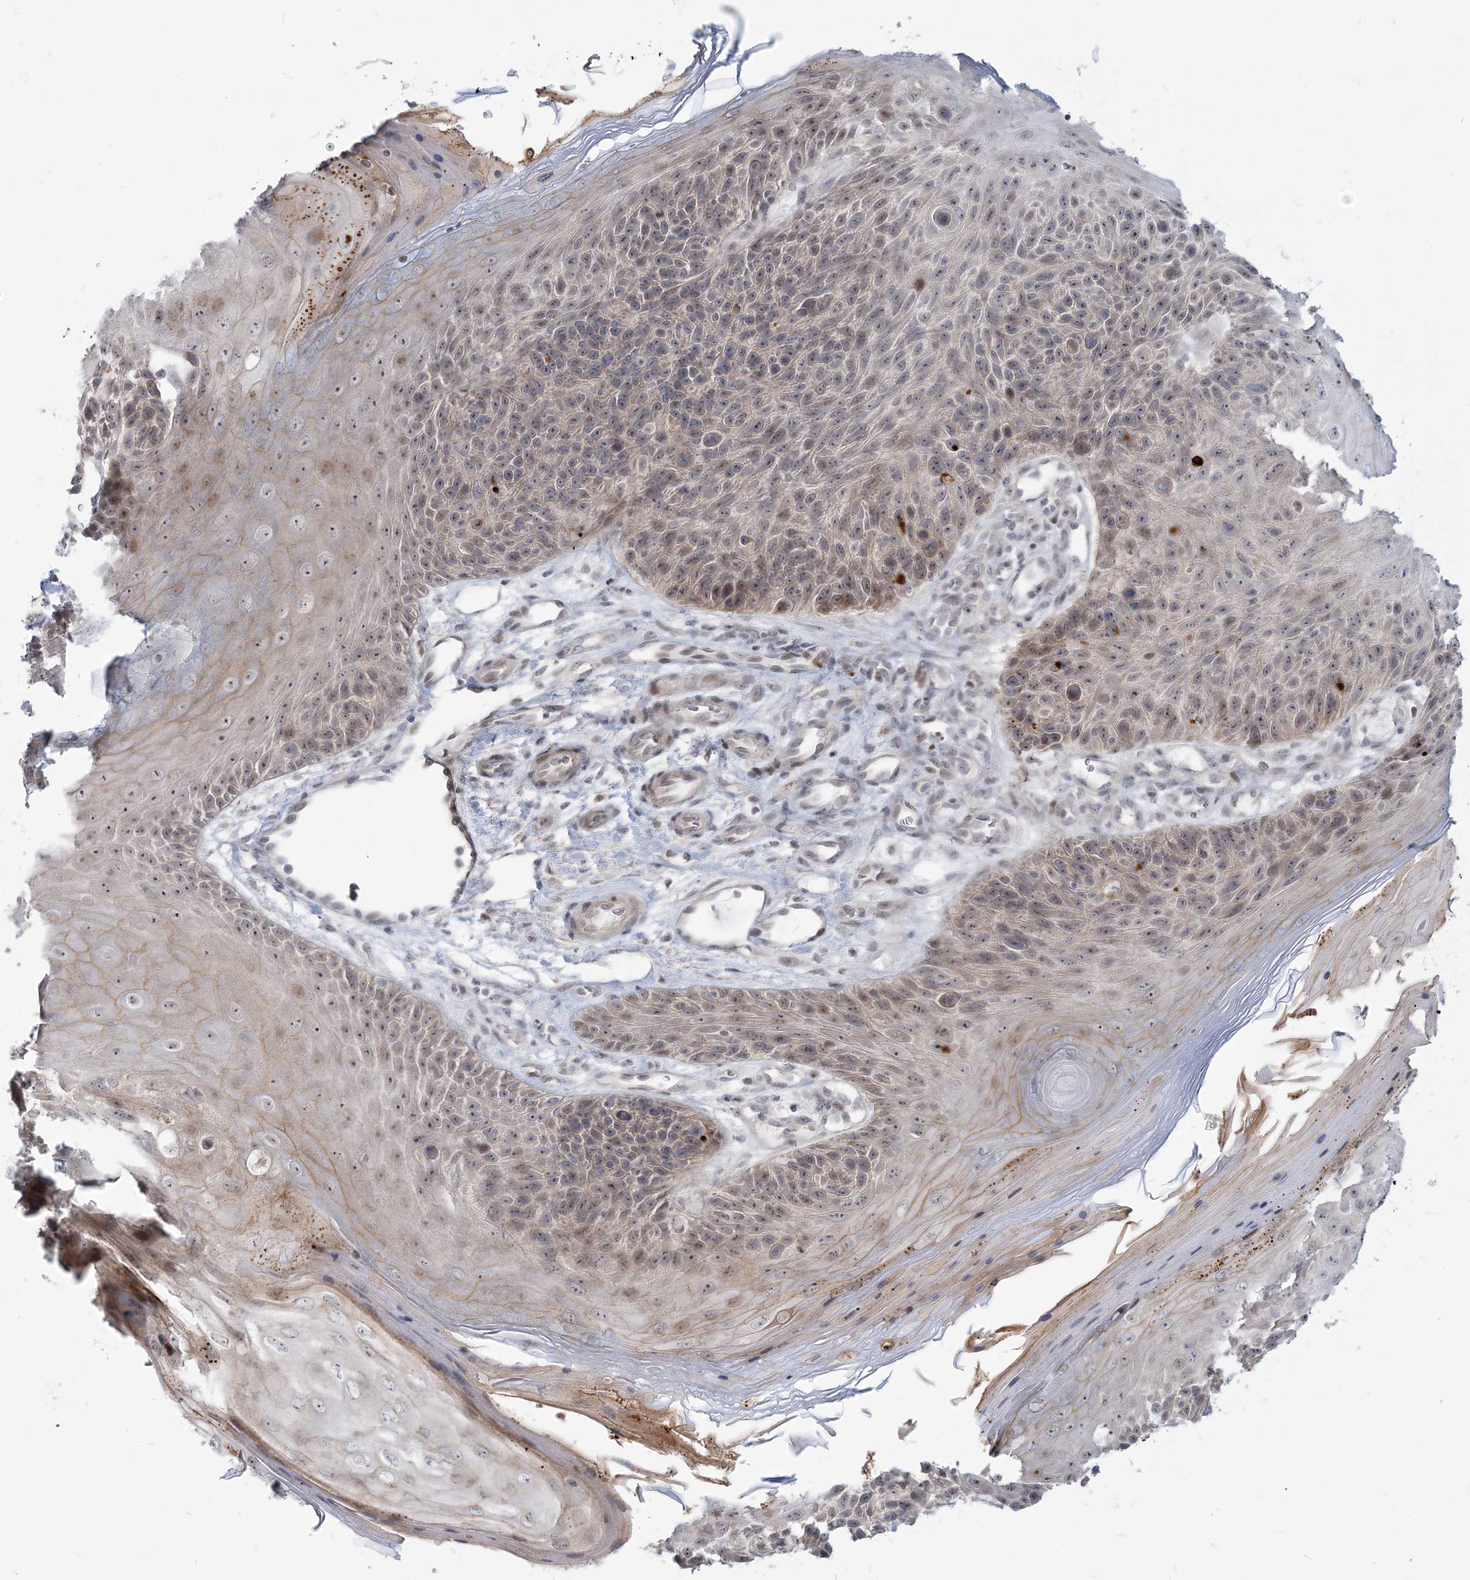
{"staining": {"intensity": "moderate", "quantity": "25%-75%", "location": "cytoplasmic/membranous,nuclear"}, "tissue": "skin cancer", "cell_type": "Tumor cells", "image_type": "cancer", "snomed": [{"axis": "morphology", "description": "Squamous cell carcinoma, NOS"}, {"axis": "topography", "description": "Skin"}], "caption": "Protein expression analysis of skin cancer reveals moderate cytoplasmic/membranous and nuclear staining in about 25%-75% of tumor cells.", "gene": "SDAD1", "patient": {"sex": "female", "age": 88}}